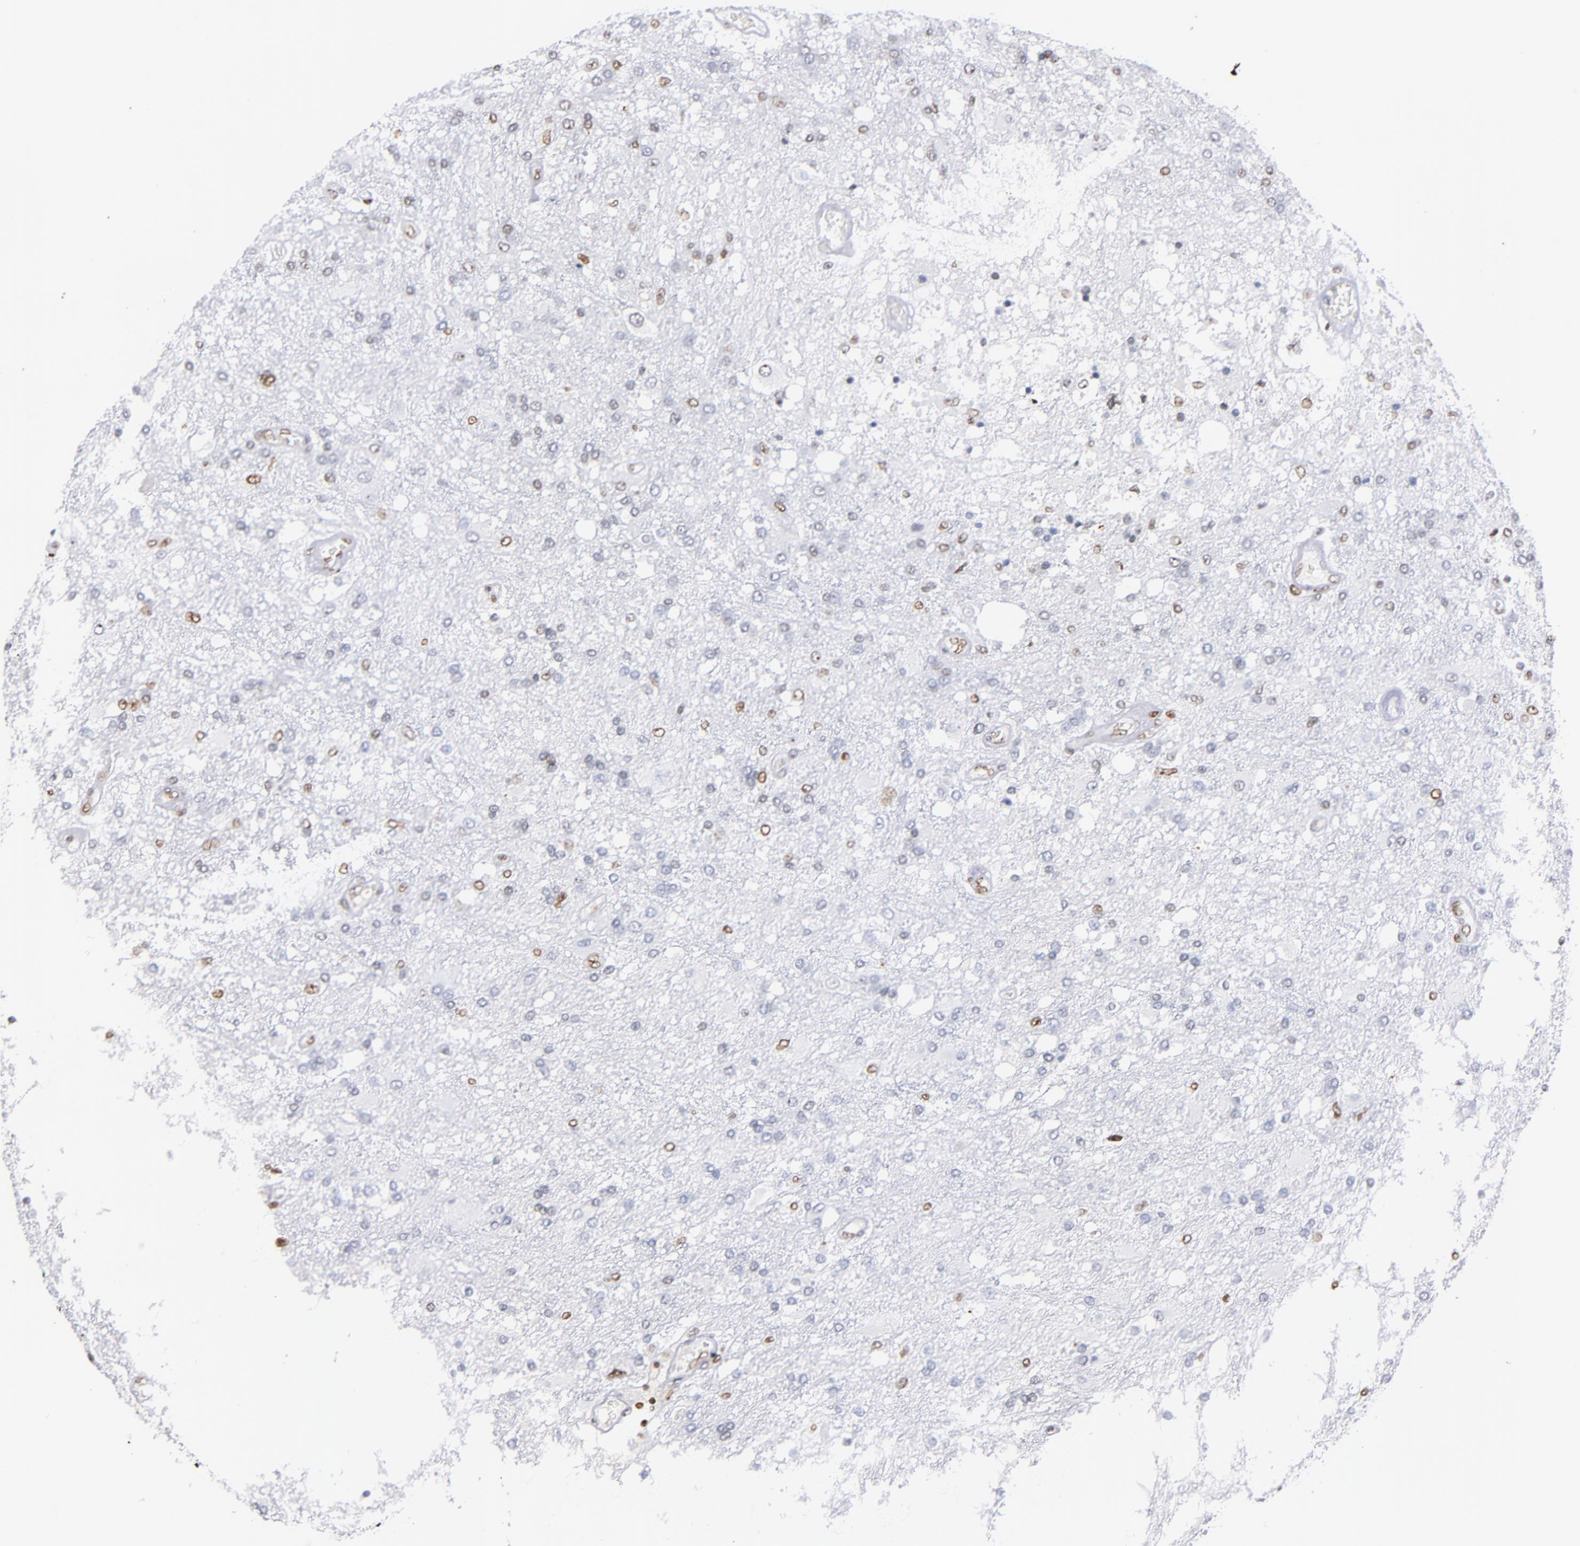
{"staining": {"intensity": "weak", "quantity": "<25%", "location": "nuclear"}, "tissue": "glioma", "cell_type": "Tumor cells", "image_type": "cancer", "snomed": [{"axis": "morphology", "description": "Glioma, malignant, High grade"}, {"axis": "topography", "description": "Cerebral cortex"}], "caption": "IHC of high-grade glioma (malignant) reveals no staining in tumor cells. (Brightfield microscopy of DAB immunohistochemistry at high magnification).", "gene": "IFI16", "patient": {"sex": "male", "age": 79}}